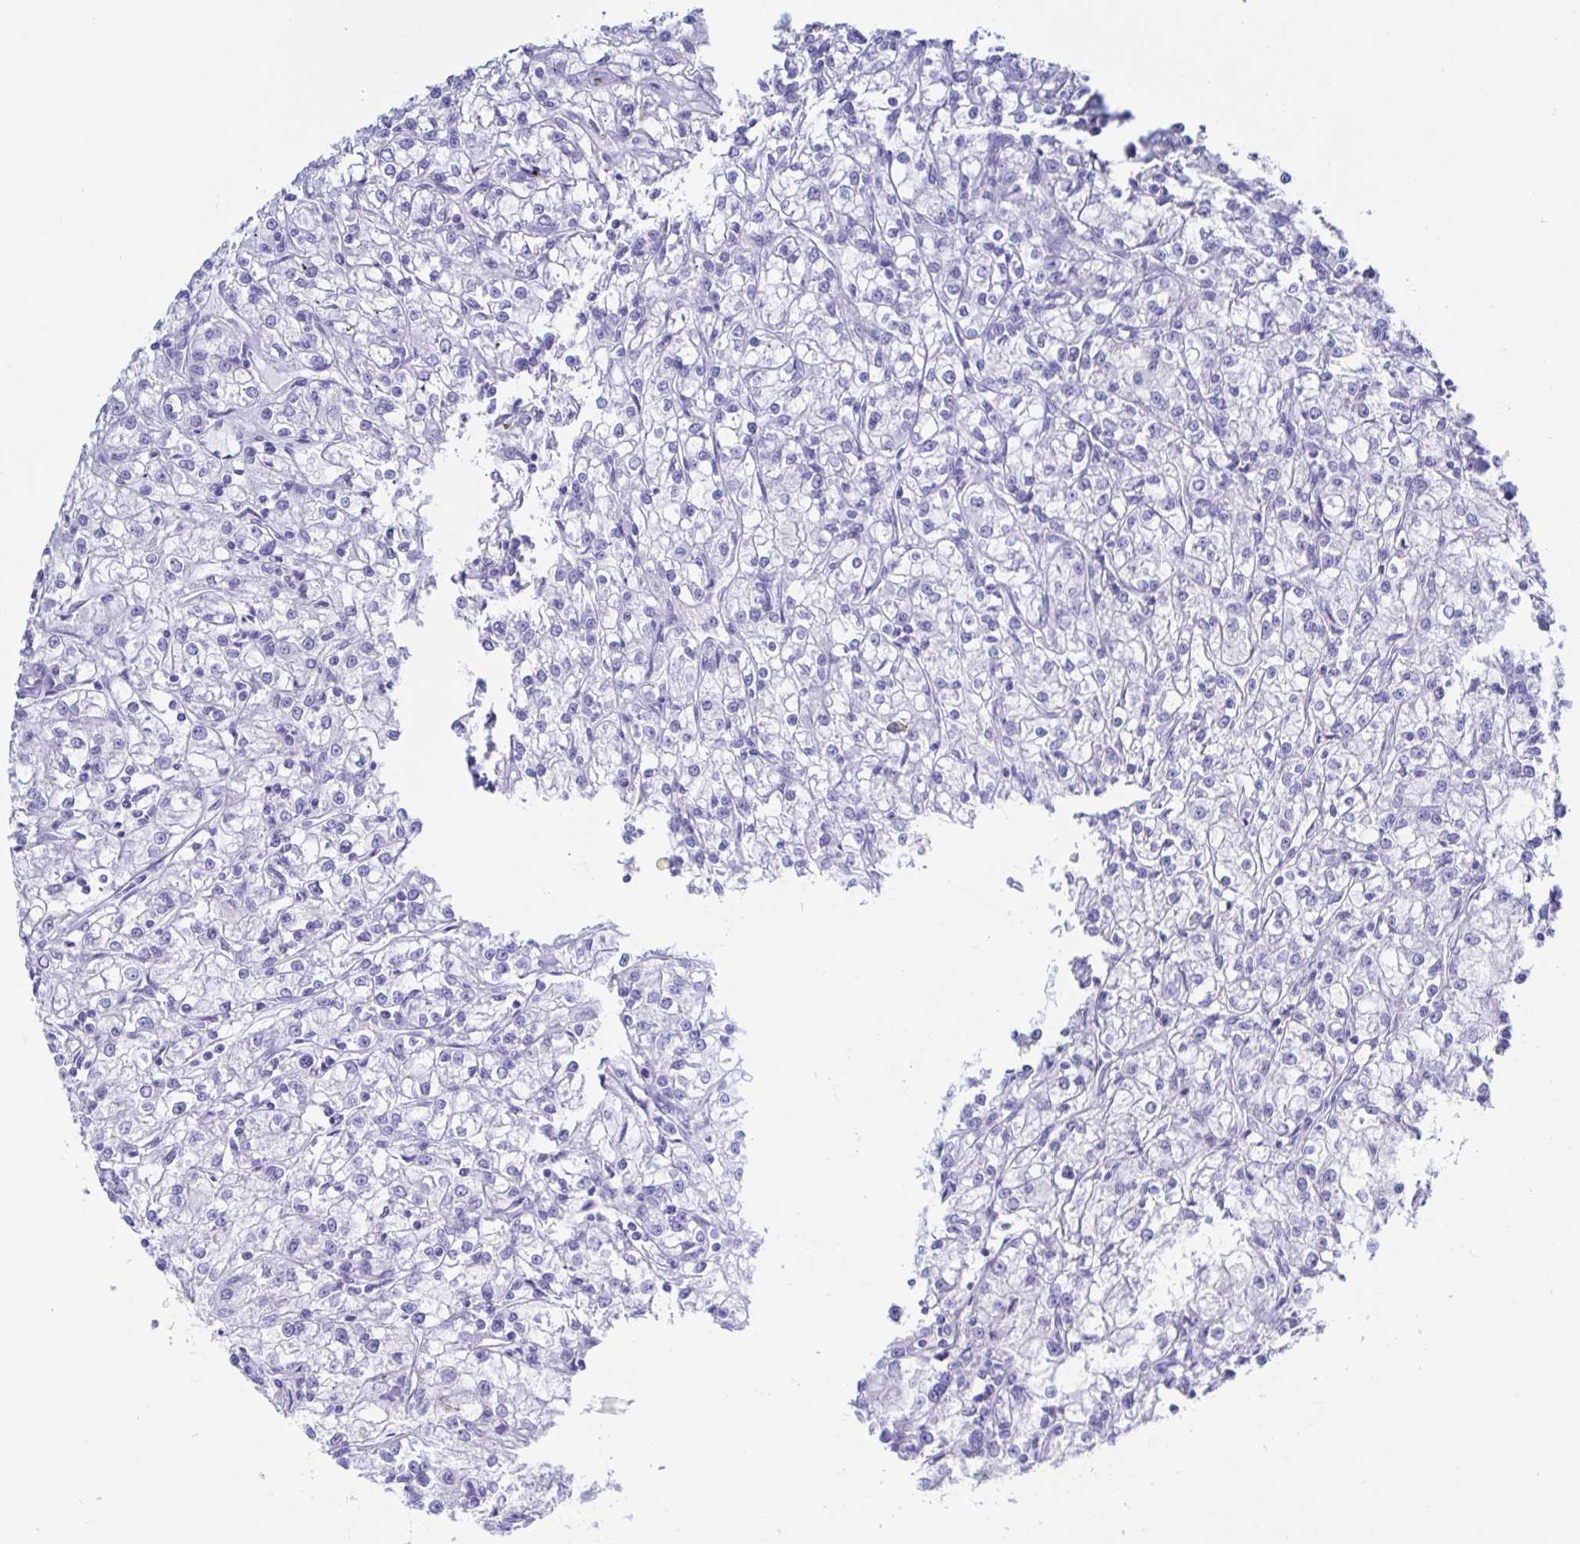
{"staining": {"intensity": "negative", "quantity": "none", "location": "none"}, "tissue": "renal cancer", "cell_type": "Tumor cells", "image_type": "cancer", "snomed": [{"axis": "morphology", "description": "Adenocarcinoma, NOS"}, {"axis": "topography", "description": "Kidney"}], "caption": "A histopathology image of human renal cancer is negative for staining in tumor cells.", "gene": "KCNH6", "patient": {"sex": "female", "age": 59}}